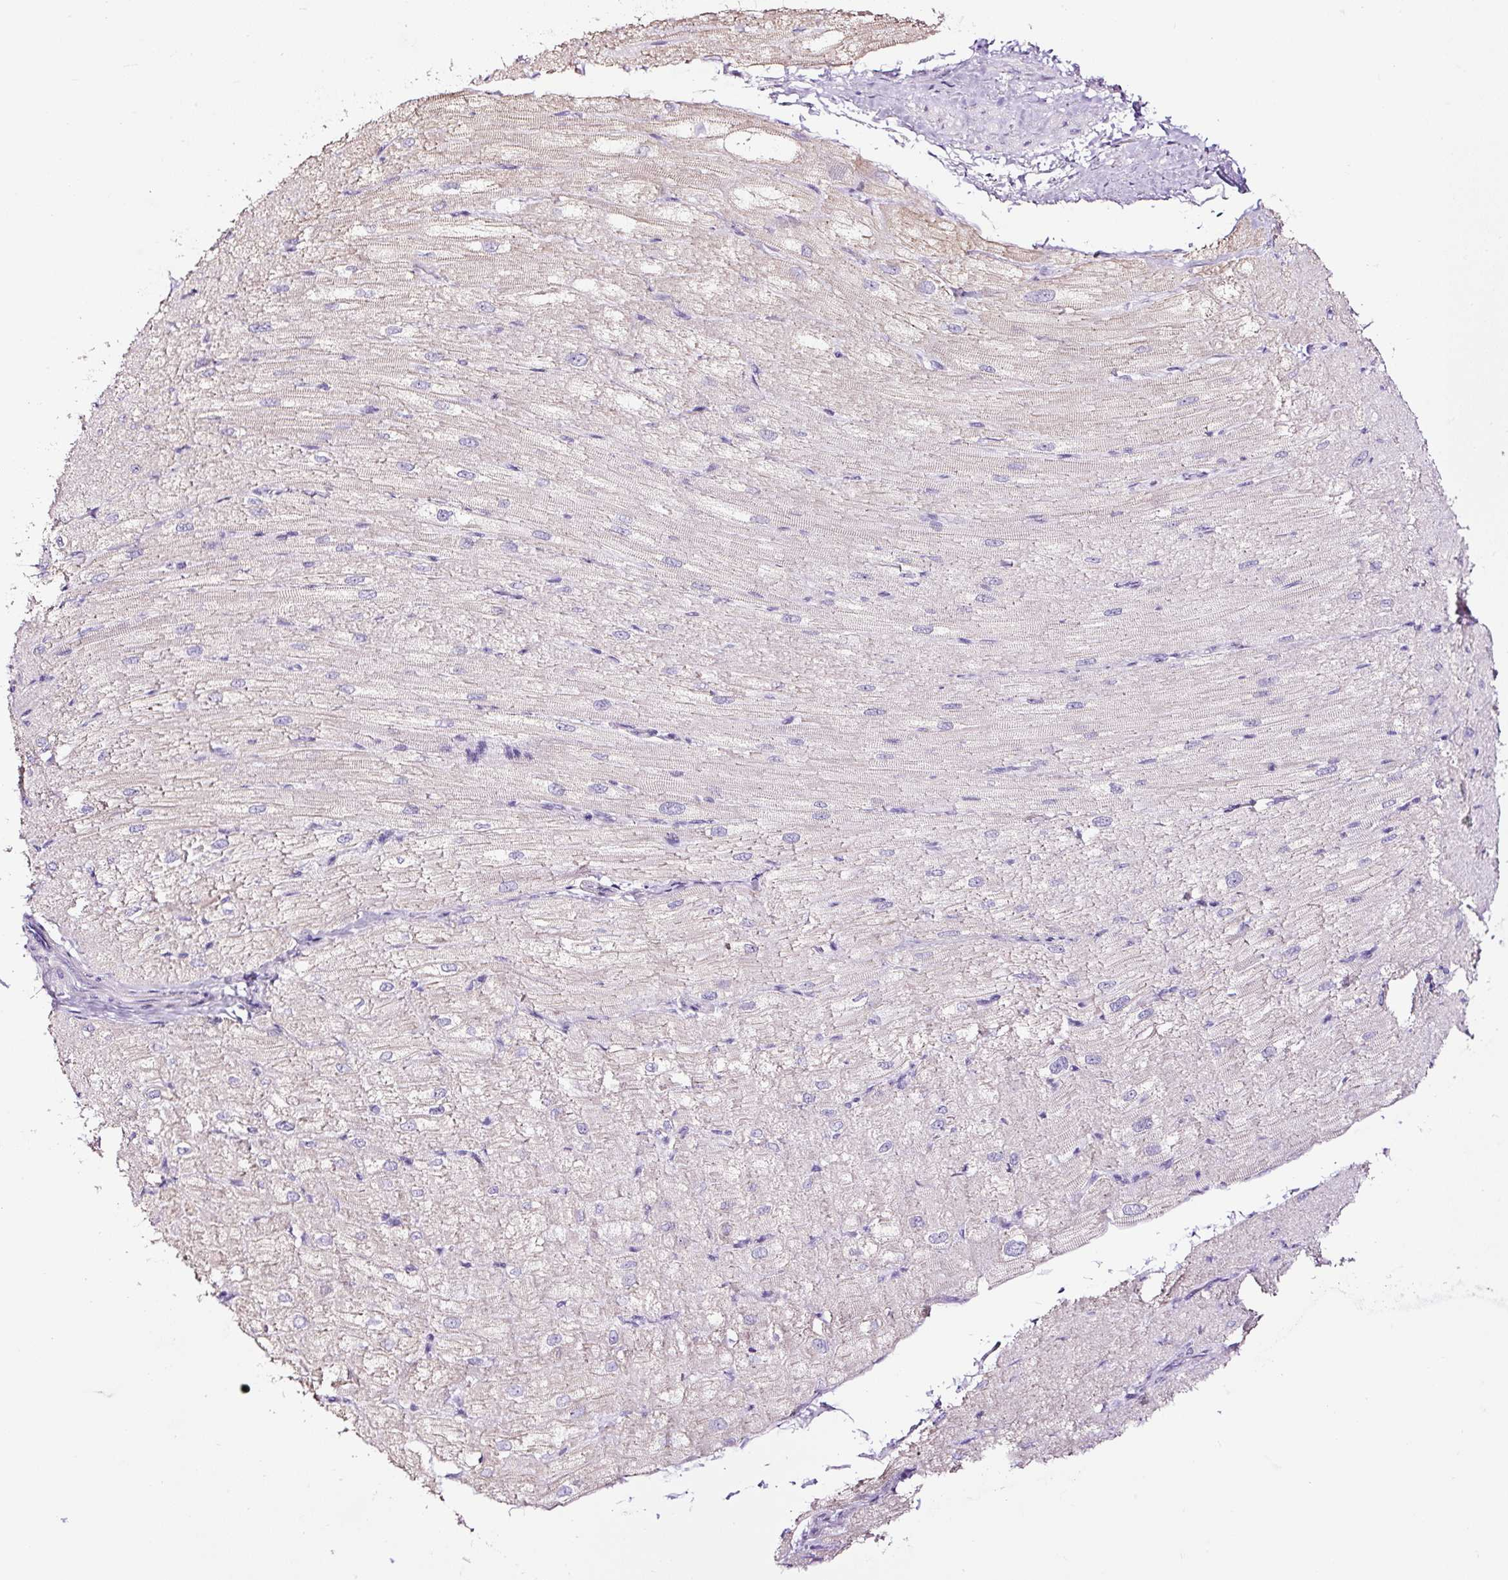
{"staining": {"intensity": "weak", "quantity": "25%-75%", "location": "cytoplasmic/membranous"}, "tissue": "heart muscle", "cell_type": "Cardiomyocytes", "image_type": "normal", "snomed": [{"axis": "morphology", "description": "Normal tissue, NOS"}, {"axis": "topography", "description": "Heart"}], "caption": "IHC (DAB (3,3'-diaminobenzidine)) staining of benign human heart muscle demonstrates weak cytoplasmic/membranous protein expression in about 25%-75% of cardiomyocytes.", "gene": "NPHS2", "patient": {"sex": "male", "age": 62}}